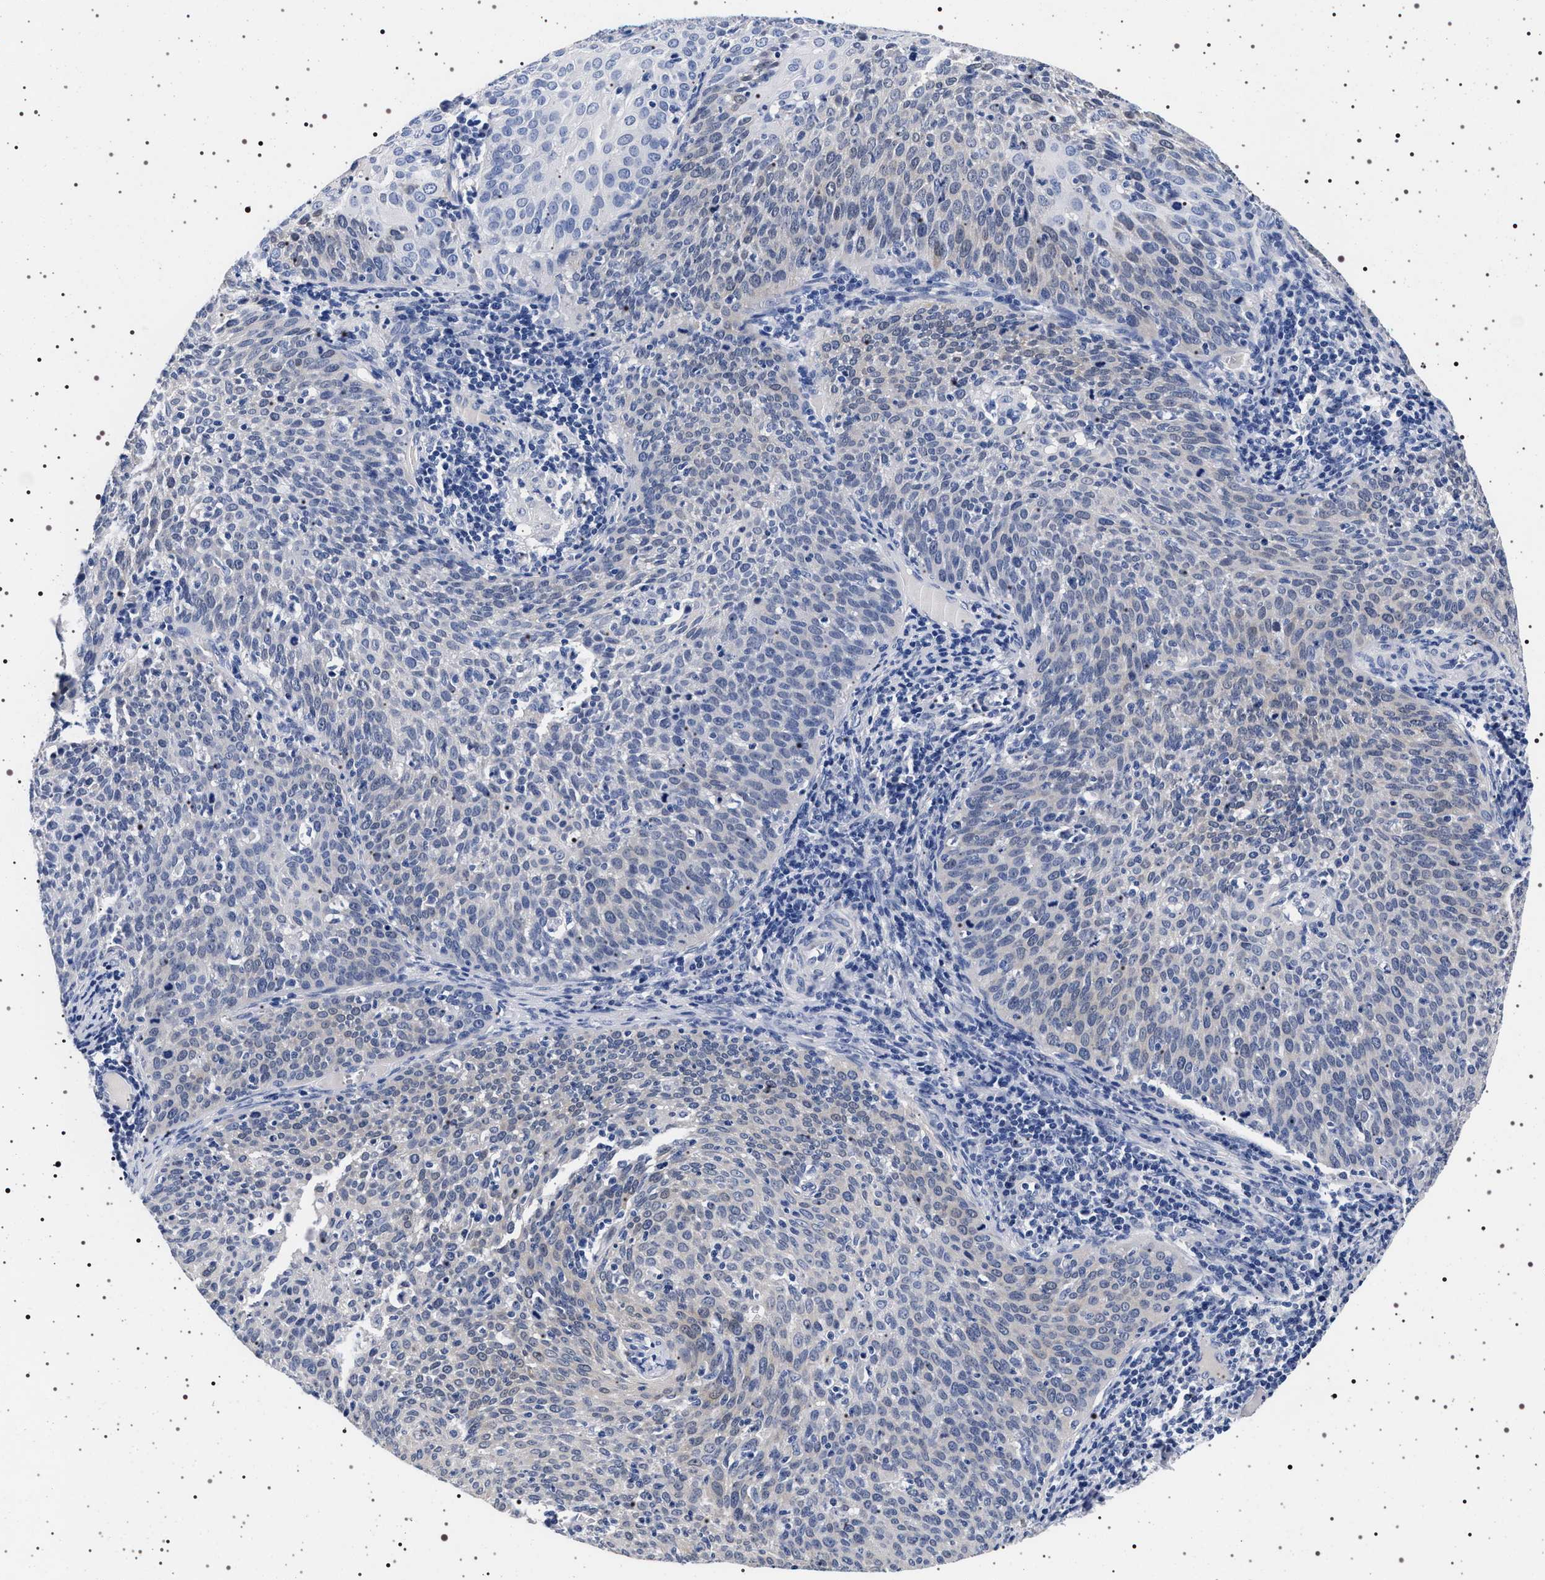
{"staining": {"intensity": "negative", "quantity": "none", "location": "none"}, "tissue": "cervical cancer", "cell_type": "Tumor cells", "image_type": "cancer", "snomed": [{"axis": "morphology", "description": "Squamous cell carcinoma, NOS"}, {"axis": "topography", "description": "Cervix"}], "caption": "High magnification brightfield microscopy of cervical cancer (squamous cell carcinoma) stained with DAB (3,3'-diaminobenzidine) (brown) and counterstained with hematoxylin (blue): tumor cells show no significant staining.", "gene": "MAPK10", "patient": {"sex": "female", "age": 38}}